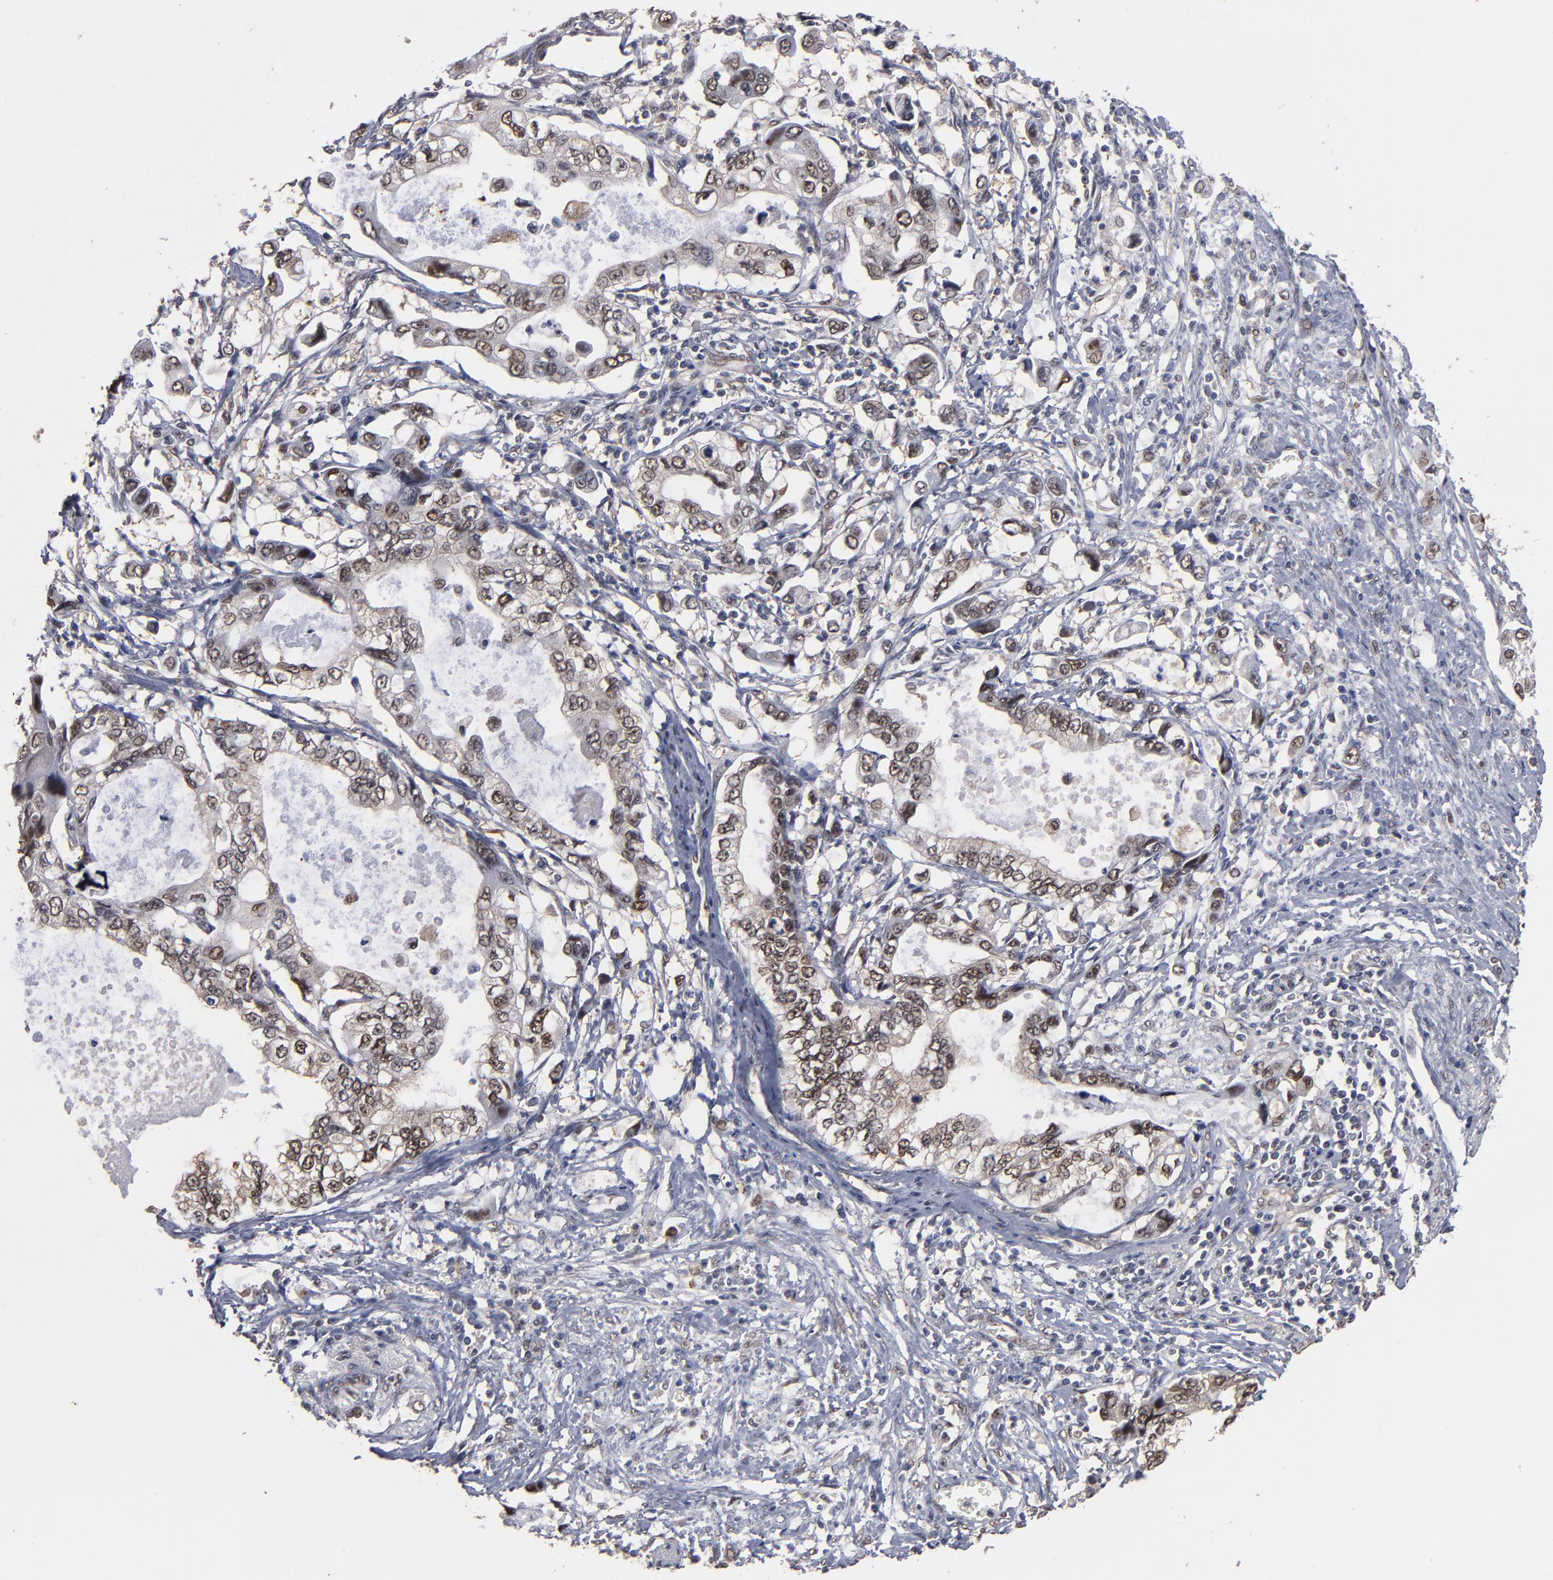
{"staining": {"intensity": "weak", "quantity": ">75%", "location": "nuclear"}, "tissue": "stomach cancer", "cell_type": "Tumor cells", "image_type": "cancer", "snomed": [{"axis": "morphology", "description": "Adenocarcinoma, NOS"}, {"axis": "topography", "description": "Pancreas"}, {"axis": "topography", "description": "Stomach, upper"}], "caption": "Stomach adenocarcinoma tissue displays weak nuclear positivity in about >75% of tumor cells", "gene": "HUWE1", "patient": {"sex": "male", "age": 77}}